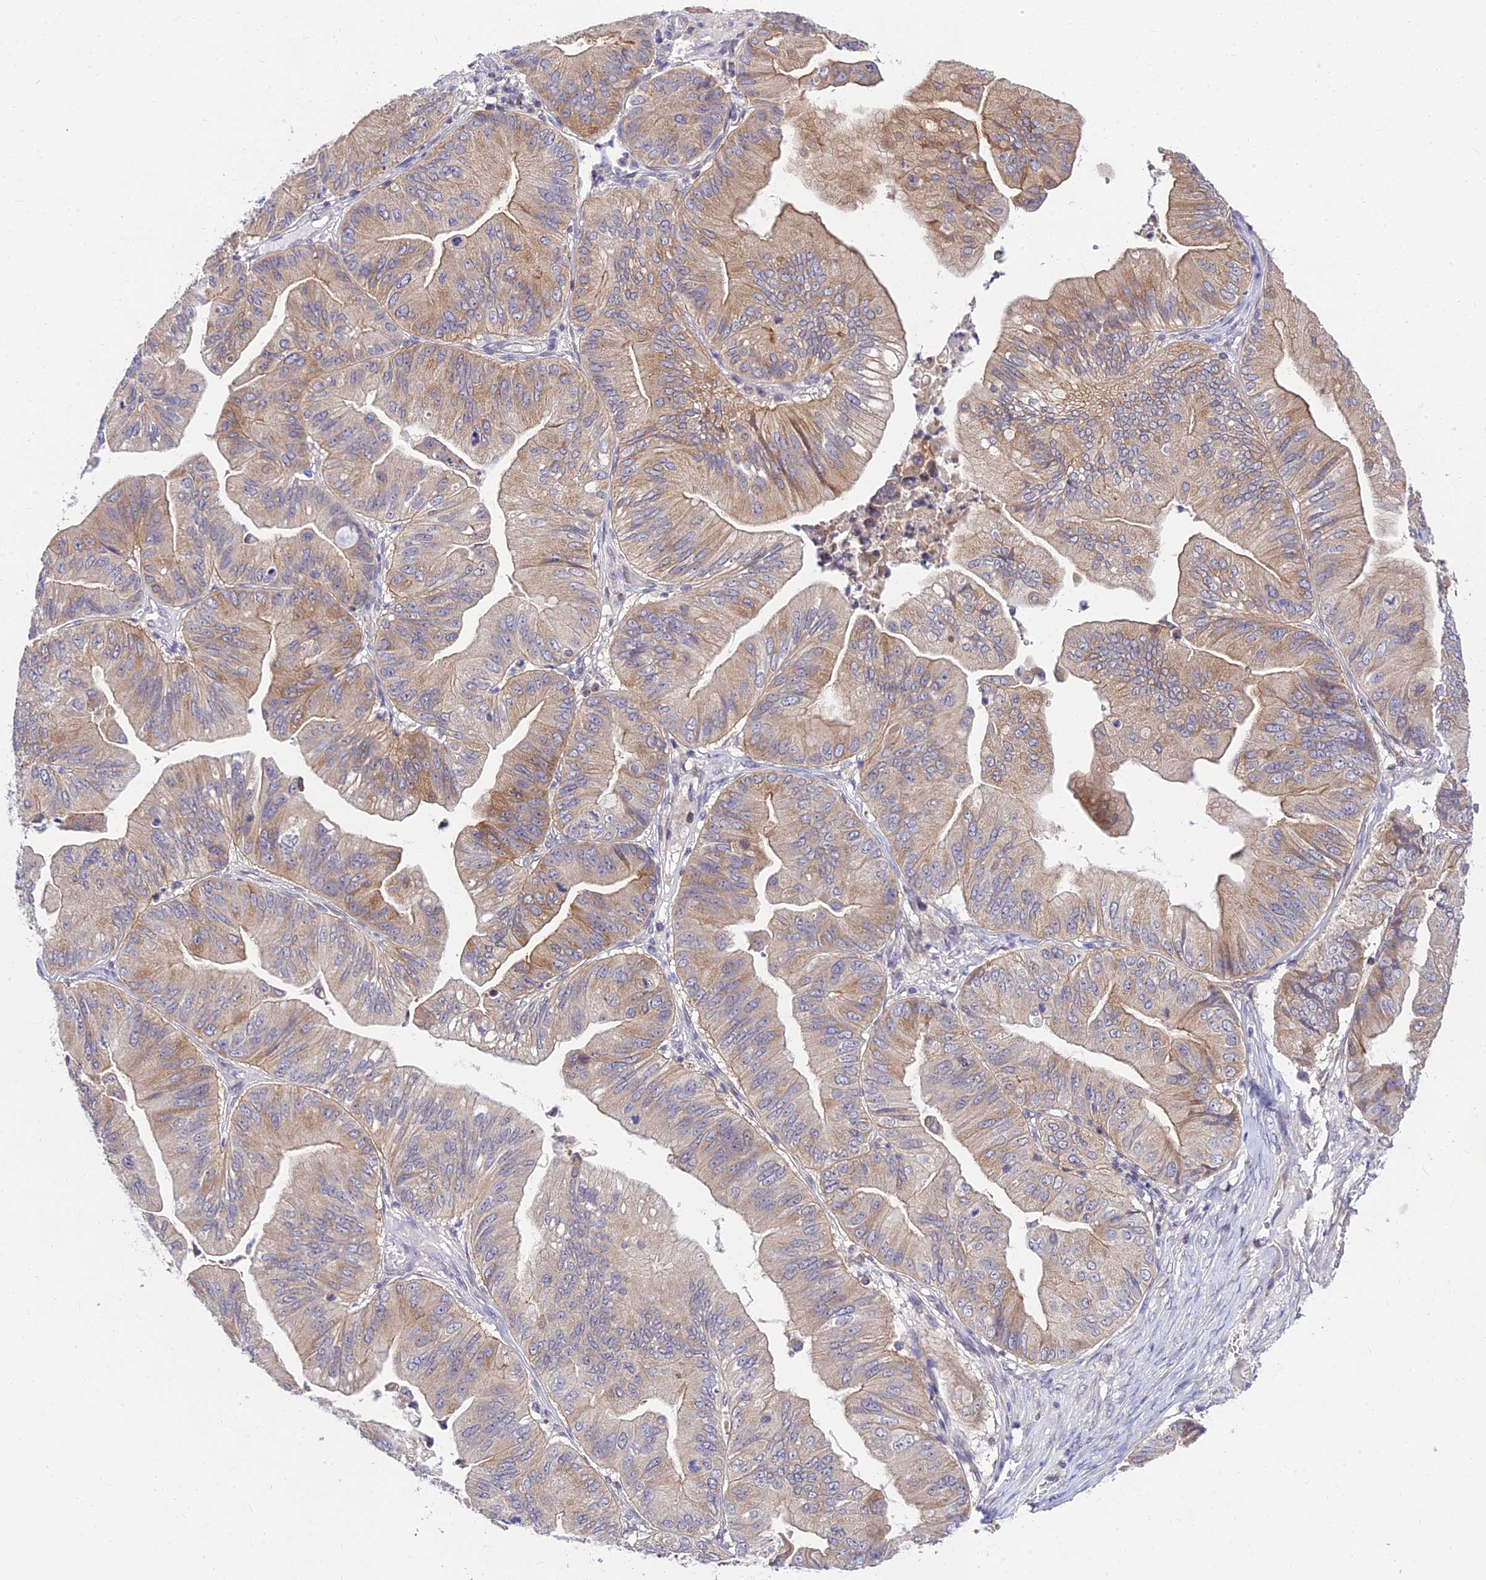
{"staining": {"intensity": "moderate", "quantity": "<25%", "location": "cytoplasmic/membranous"}, "tissue": "ovarian cancer", "cell_type": "Tumor cells", "image_type": "cancer", "snomed": [{"axis": "morphology", "description": "Cystadenocarcinoma, mucinous, NOS"}, {"axis": "topography", "description": "Ovary"}], "caption": "About <25% of tumor cells in human mucinous cystadenocarcinoma (ovarian) display moderate cytoplasmic/membranous protein staining as visualized by brown immunohistochemical staining.", "gene": "C6orf132", "patient": {"sex": "female", "age": 61}}